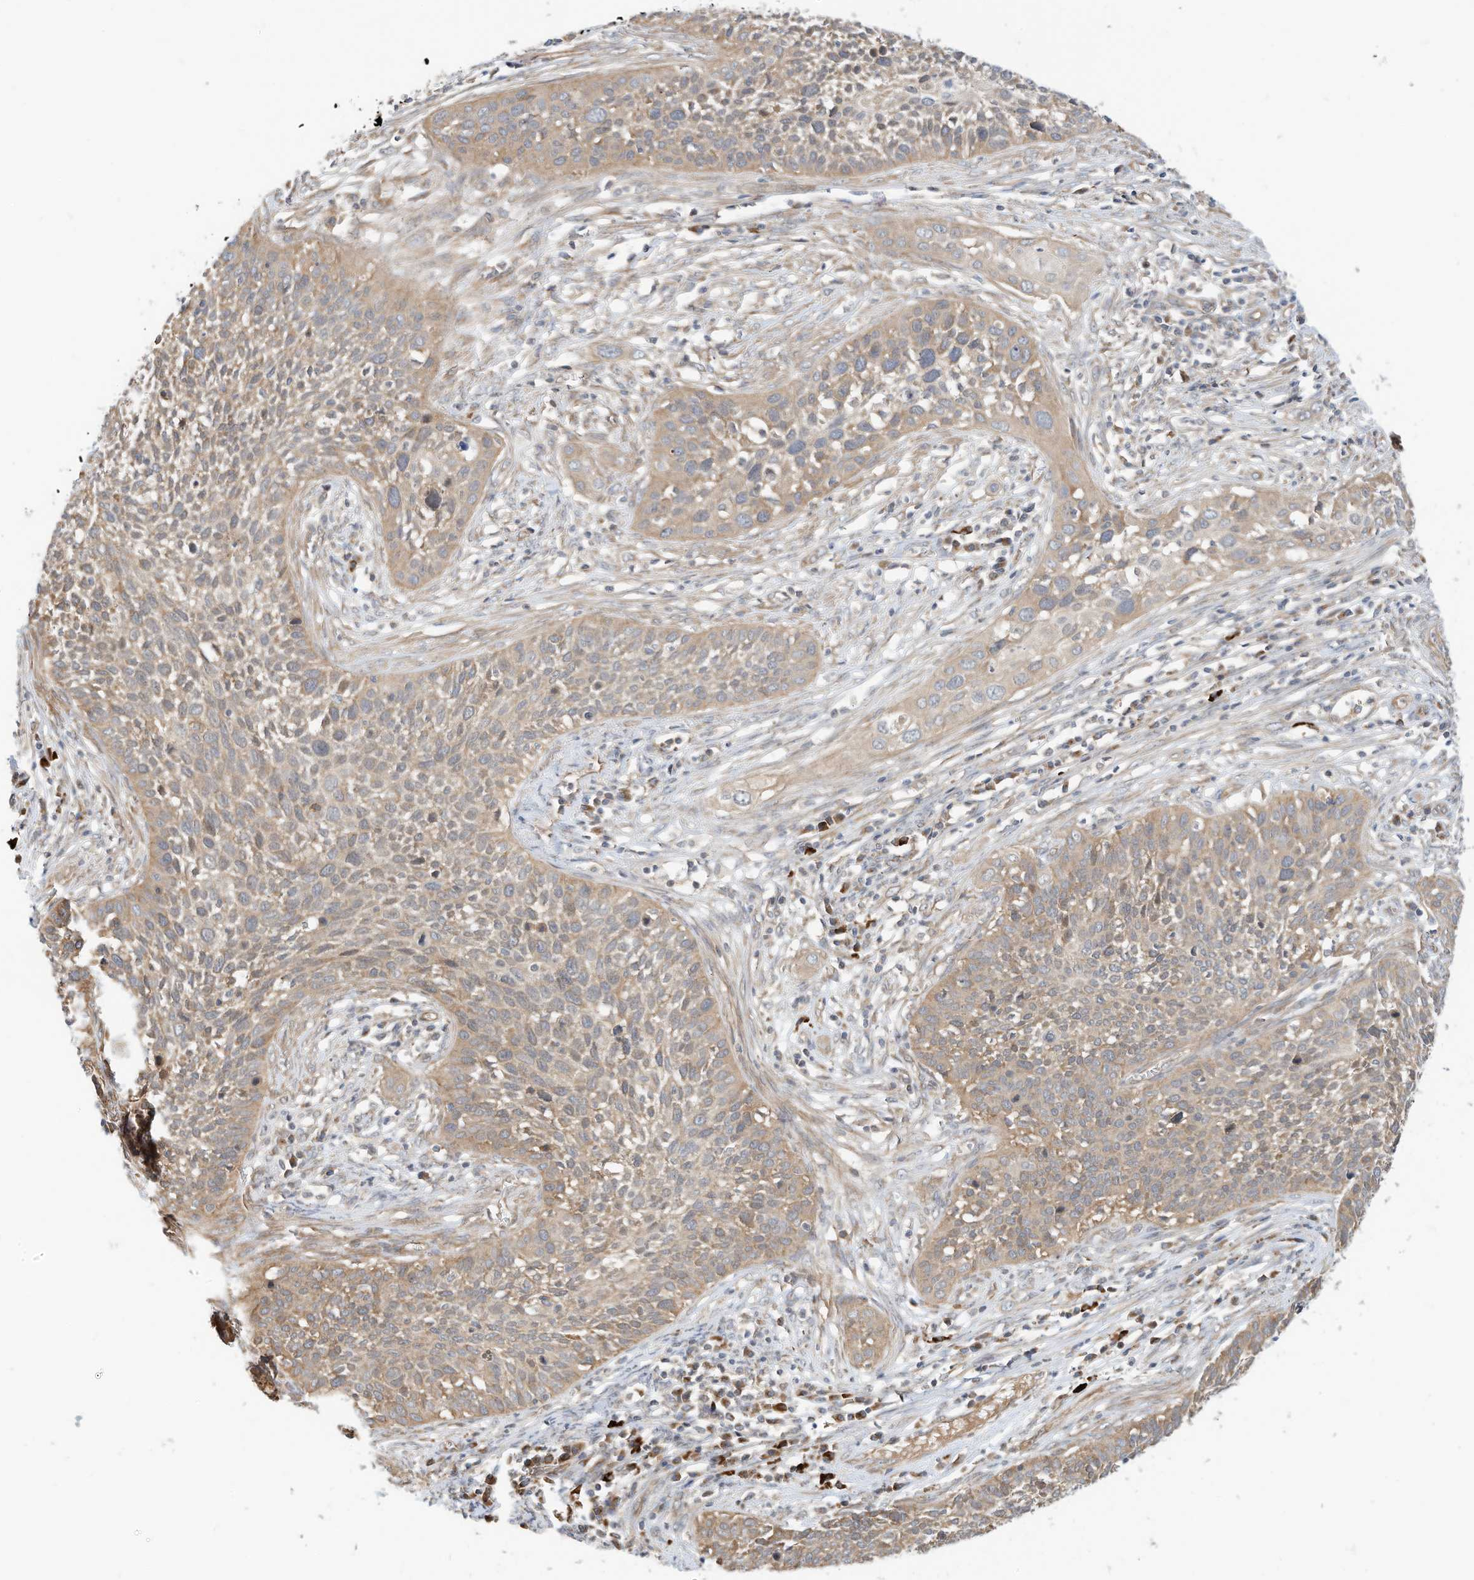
{"staining": {"intensity": "weak", "quantity": ">75%", "location": "cytoplasmic/membranous"}, "tissue": "cervical cancer", "cell_type": "Tumor cells", "image_type": "cancer", "snomed": [{"axis": "morphology", "description": "Squamous cell carcinoma, NOS"}, {"axis": "topography", "description": "Cervix"}], "caption": "Immunohistochemistry (IHC) (DAB (3,3'-diaminobenzidine)) staining of cervical cancer (squamous cell carcinoma) reveals weak cytoplasmic/membranous protein positivity in approximately >75% of tumor cells. (Stains: DAB (3,3'-diaminobenzidine) in brown, nuclei in blue, Microscopy: brightfield microscopy at high magnification).", "gene": "OFD1", "patient": {"sex": "female", "age": 34}}